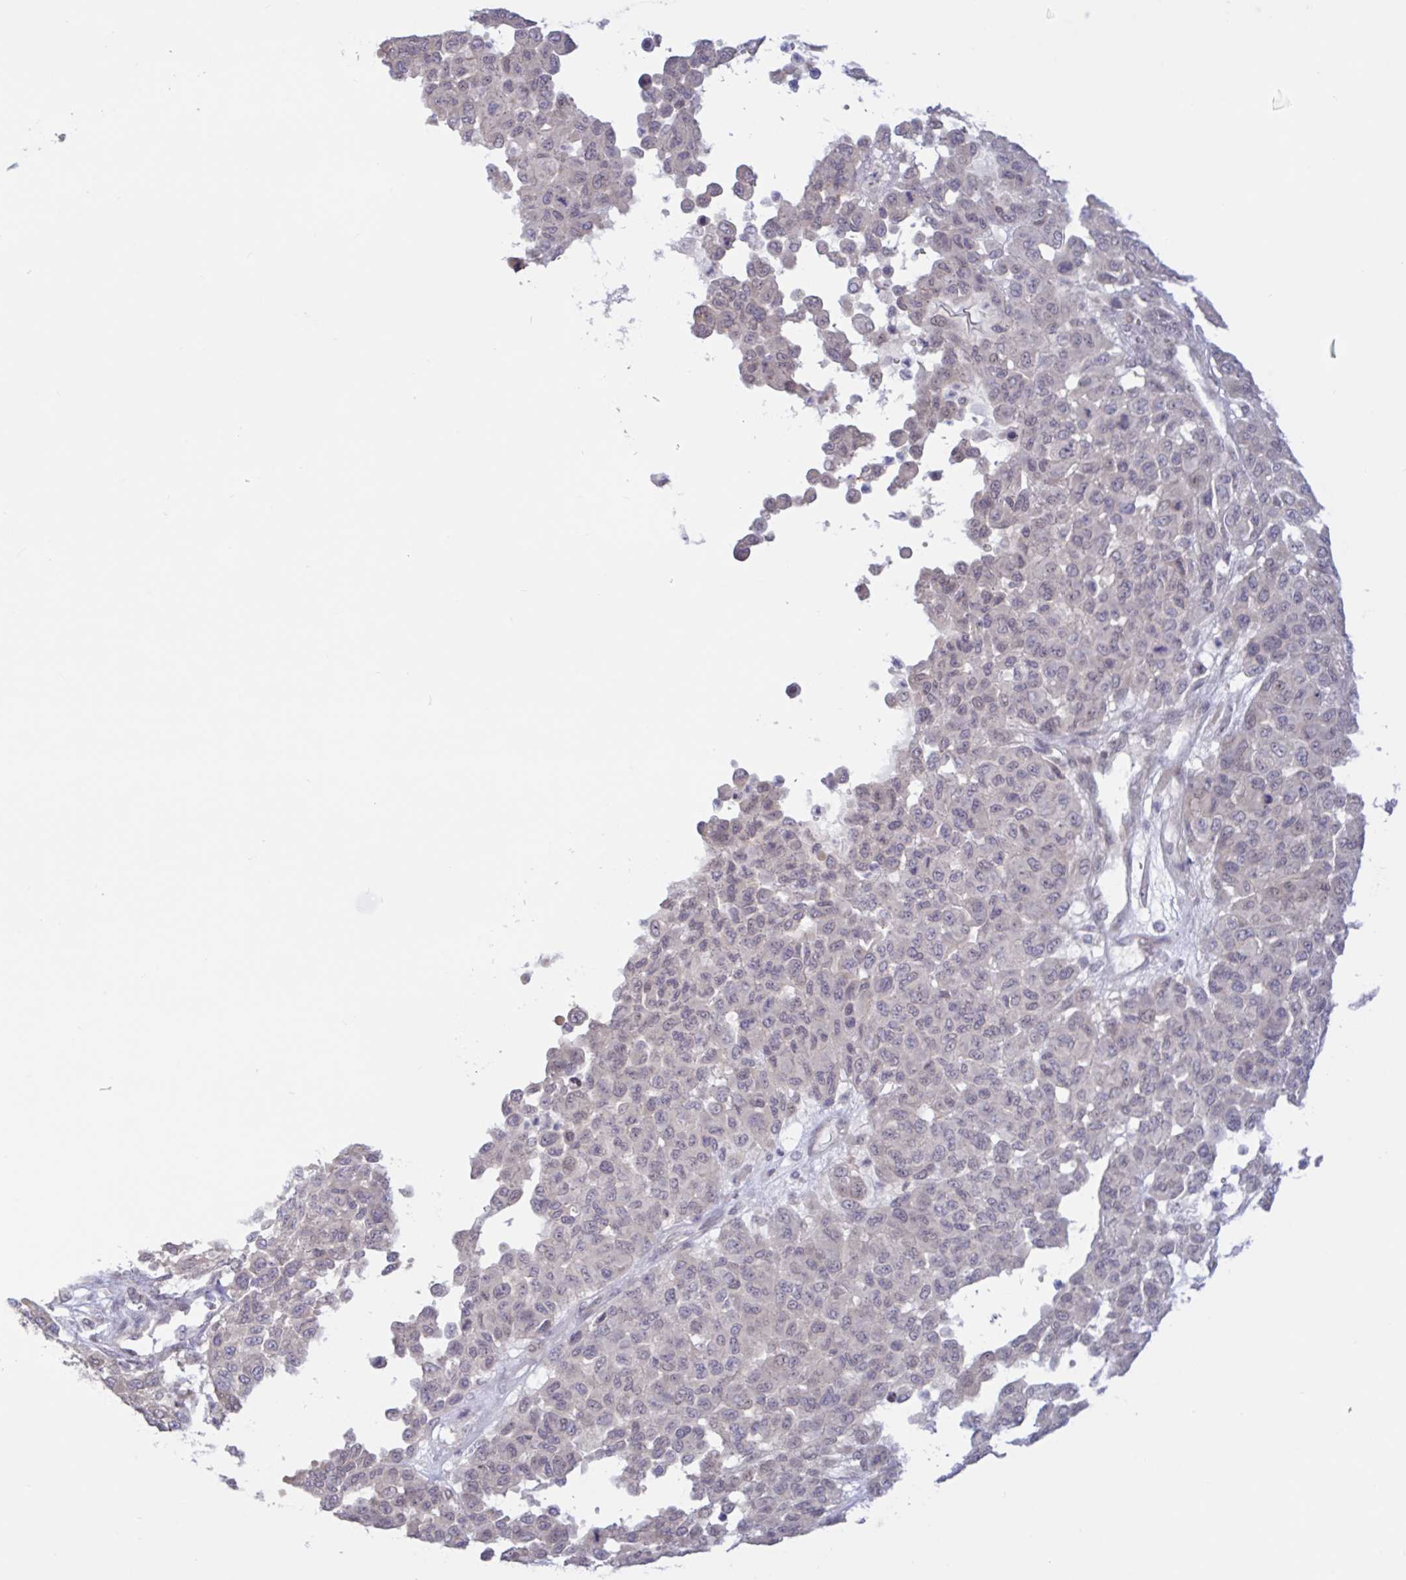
{"staining": {"intensity": "weak", "quantity": "<25%", "location": "nuclear"}, "tissue": "melanoma", "cell_type": "Tumor cells", "image_type": "cancer", "snomed": [{"axis": "morphology", "description": "Malignant melanoma, NOS"}, {"axis": "topography", "description": "Skin"}], "caption": "A high-resolution histopathology image shows immunohistochemistry (IHC) staining of malignant melanoma, which displays no significant staining in tumor cells.", "gene": "HYPK", "patient": {"sex": "male", "age": 62}}